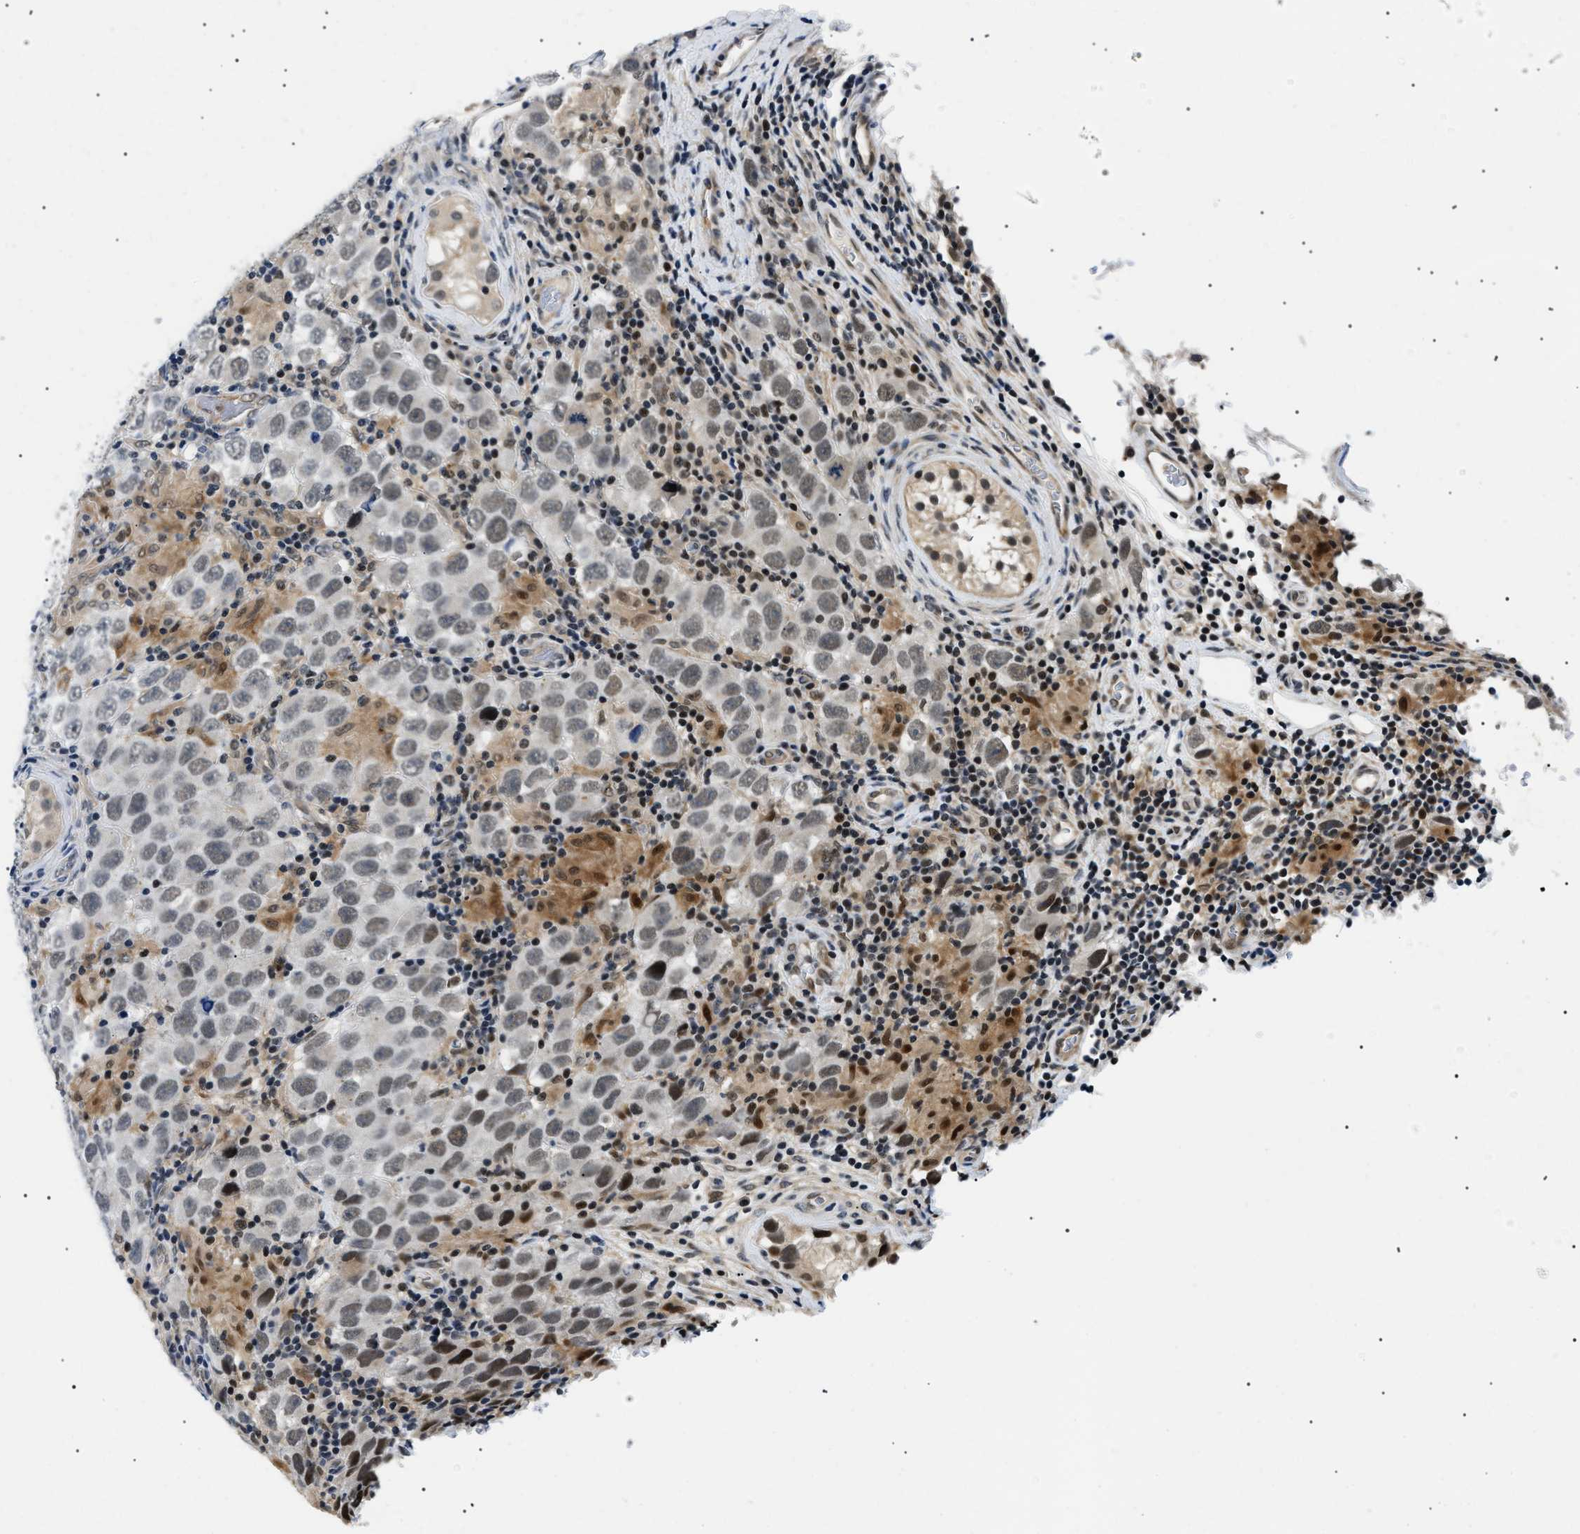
{"staining": {"intensity": "weak", "quantity": "25%-75%", "location": "nuclear"}, "tissue": "testis cancer", "cell_type": "Tumor cells", "image_type": "cancer", "snomed": [{"axis": "morphology", "description": "Carcinoma, Embryonal, NOS"}, {"axis": "topography", "description": "Testis"}], "caption": "A brown stain shows weak nuclear positivity of a protein in testis cancer tumor cells.", "gene": "RBM15", "patient": {"sex": "male", "age": 21}}